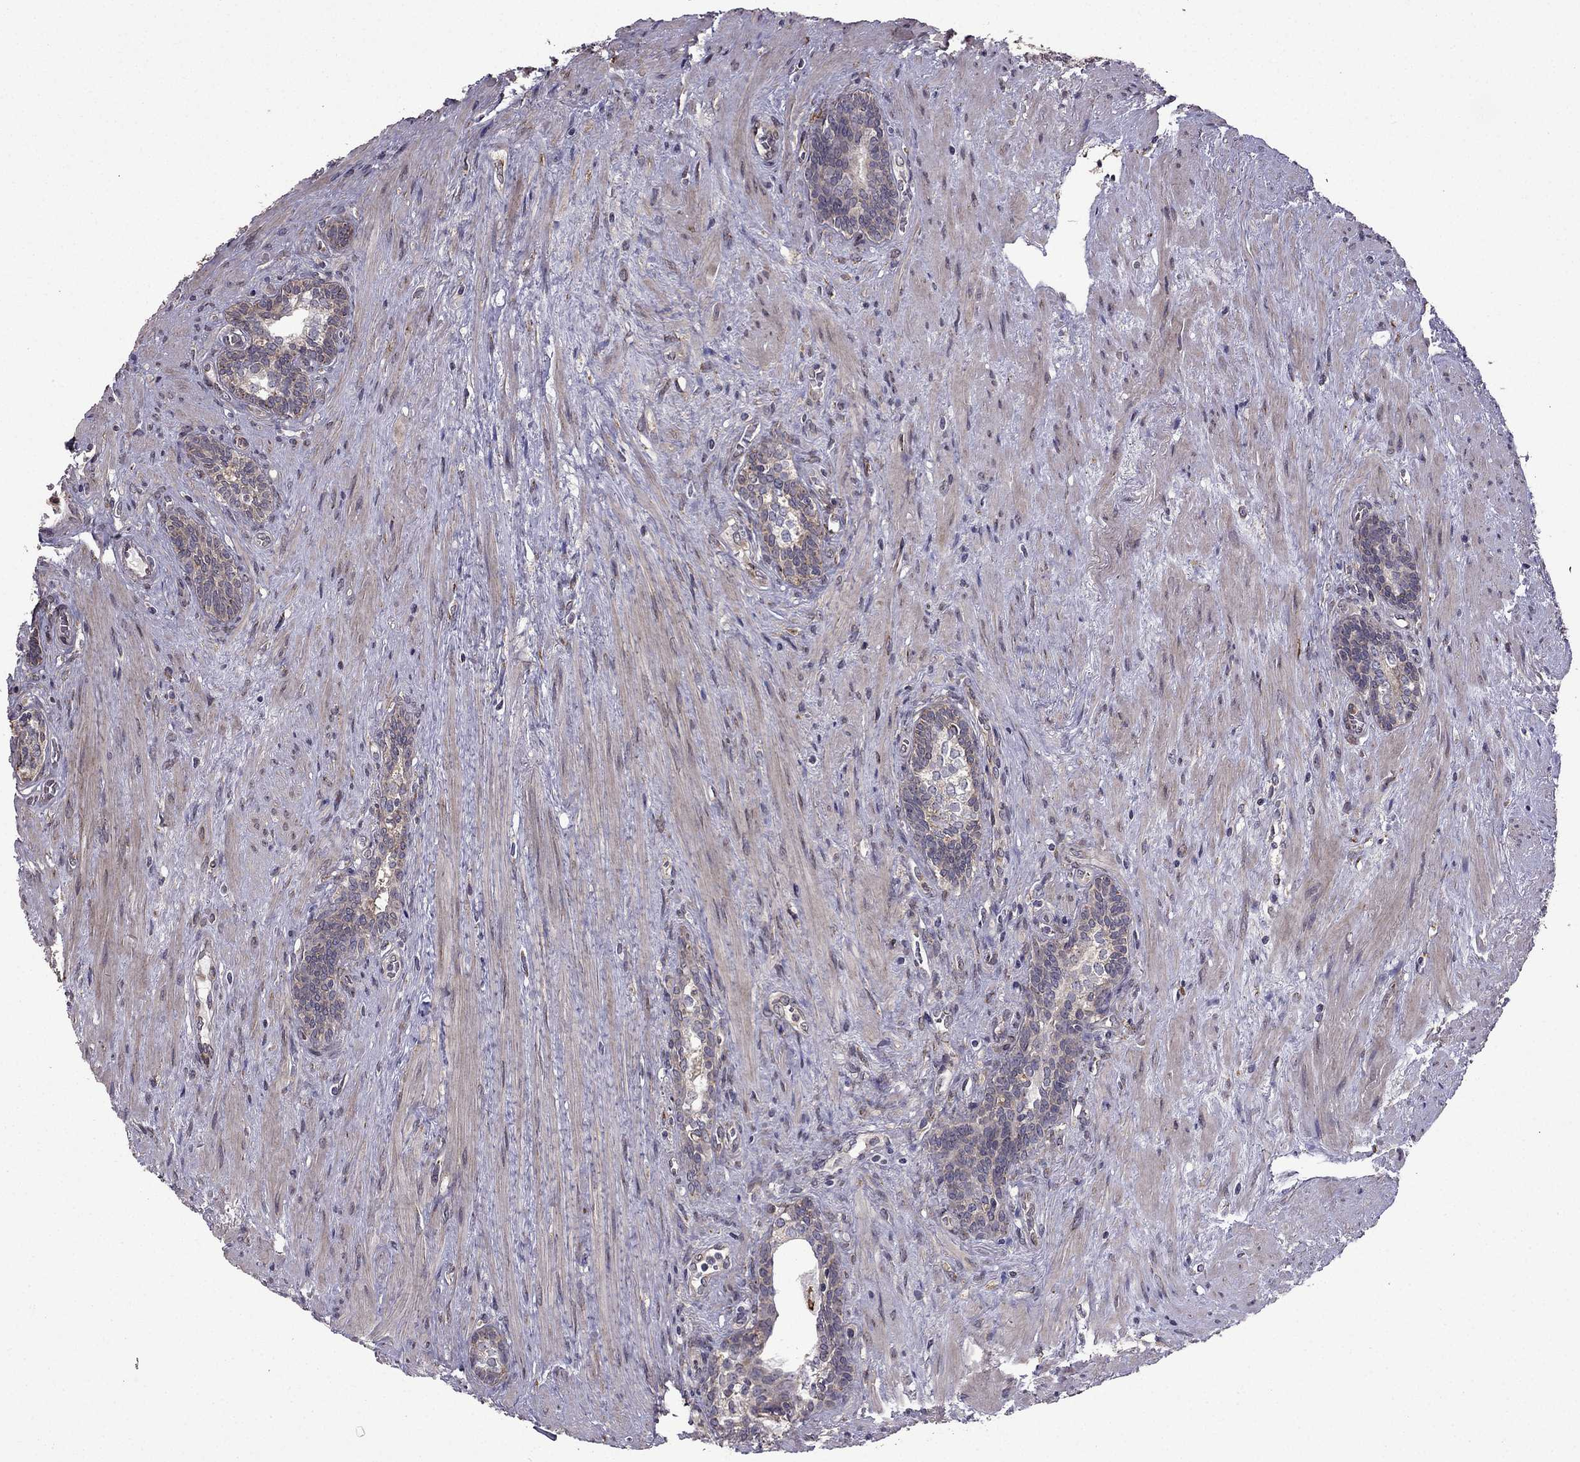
{"staining": {"intensity": "weak", "quantity": "<25%", "location": "cytoplasmic/membranous"}, "tissue": "prostate cancer", "cell_type": "Tumor cells", "image_type": "cancer", "snomed": [{"axis": "morphology", "description": "Adenocarcinoma, NOS"}, {"axis": "morphology", "description": "Adenocarcinoma, High grade"}, {"axis": "topography", "description": "Prostate"}], "caption": "This is an IHC histopathology image of prostate adenocarcinoma. There is no staining in tumor cells.", "gene": "IKBIP", "patient": {"sex": "male", "age": 61}}